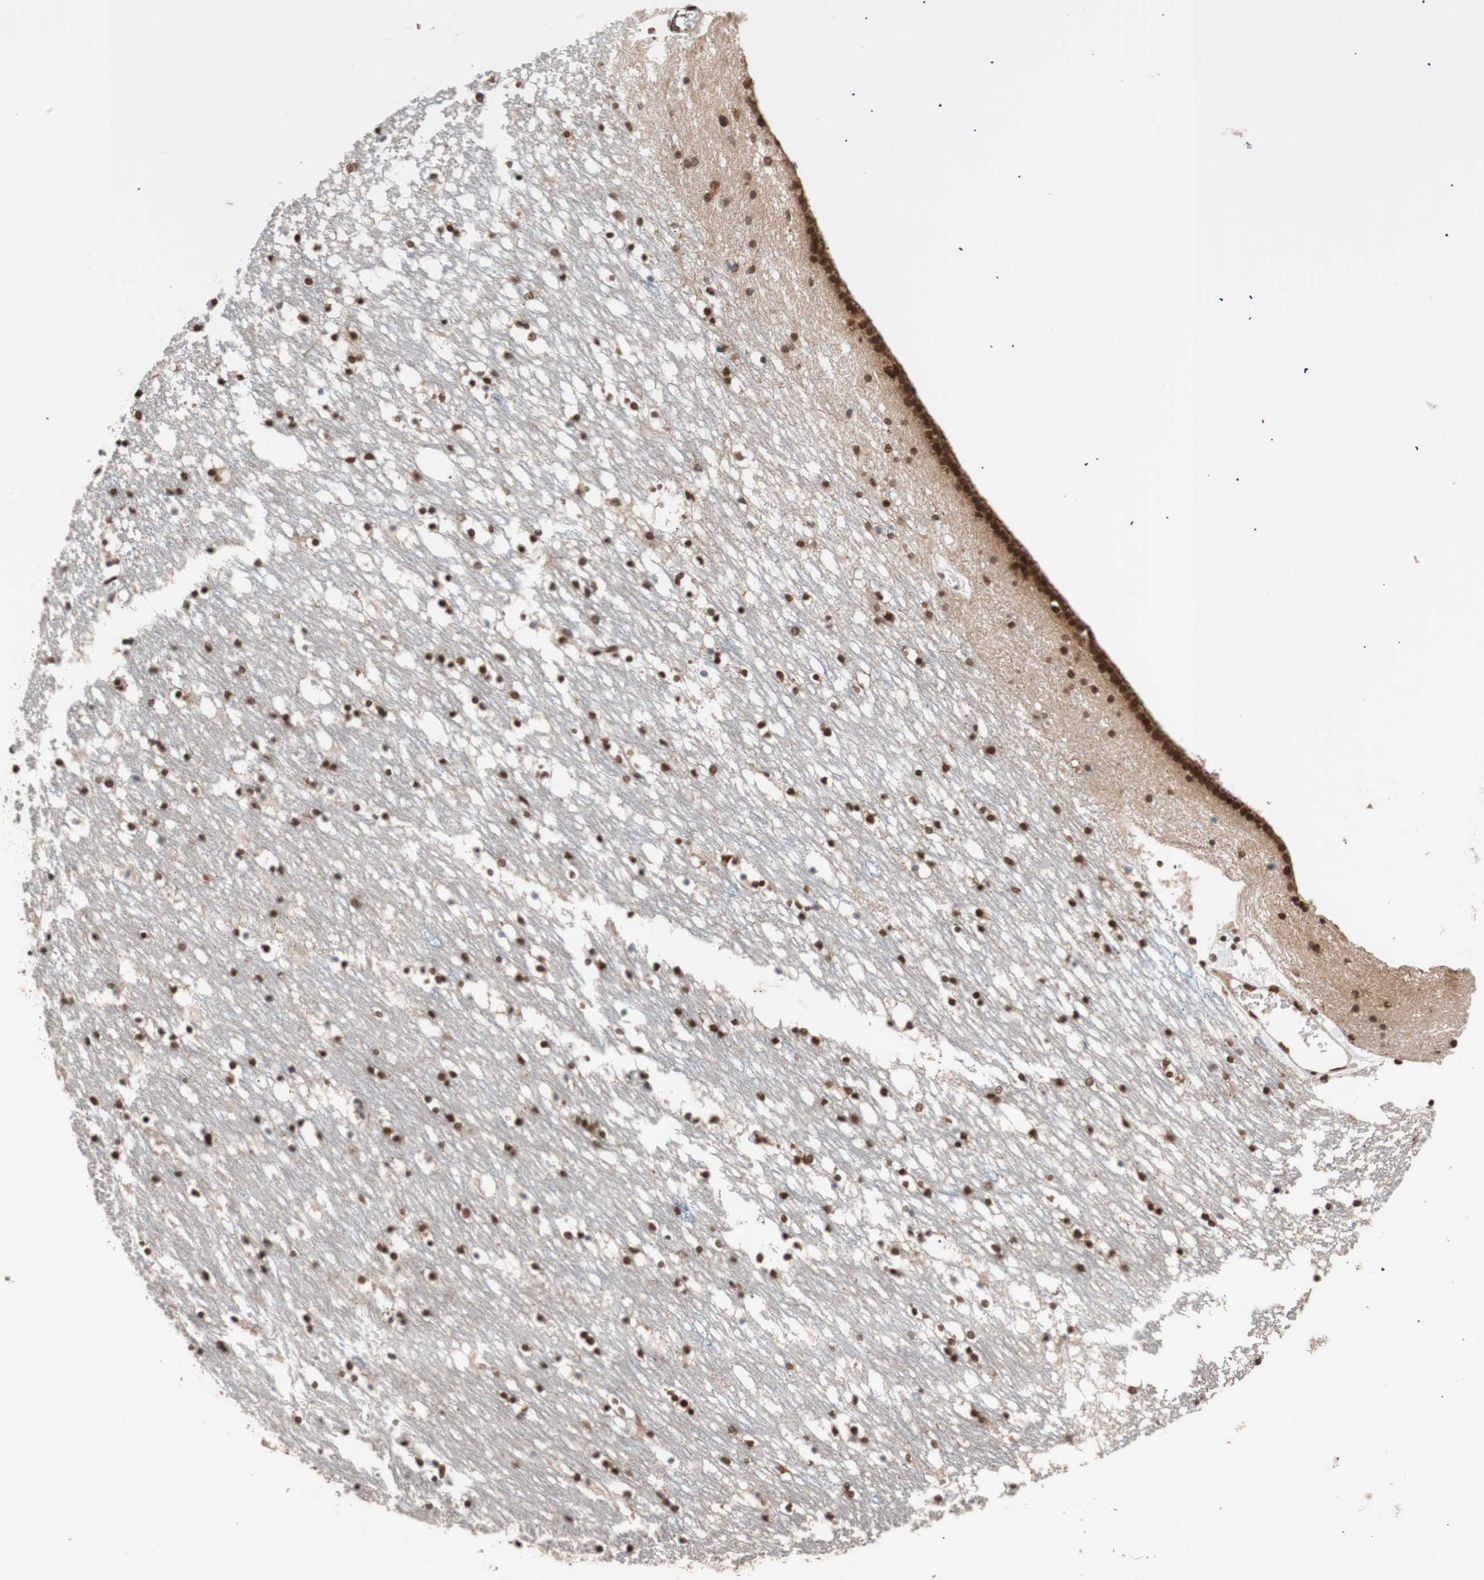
{"staining": {"intensity": "strong", "quantity": ">75%", "location": "nuclear"}, "tissue": "caudate", "cell_type": "Glial cells", "image_type": "normal", "snomed": [{"axis": "morphology", "description": "Normal tissue, NOS"}, {"axis": "topography", "description": "Lateral ventricle wall"}], "caption": "A high-resolution micrograph shows immunohistochemistry staining of normal caudate, which reveals strong nuclear expression in about >75% of glial cells. The protein of interest is stained brown, and the nuclei are stained in blue (DAB (3,3'-diaminobenzidine) IHC with brightfield microscopy, high magnification).", "gene": "CHAMP1", "patient": {"sex": "male", "age": 45}}